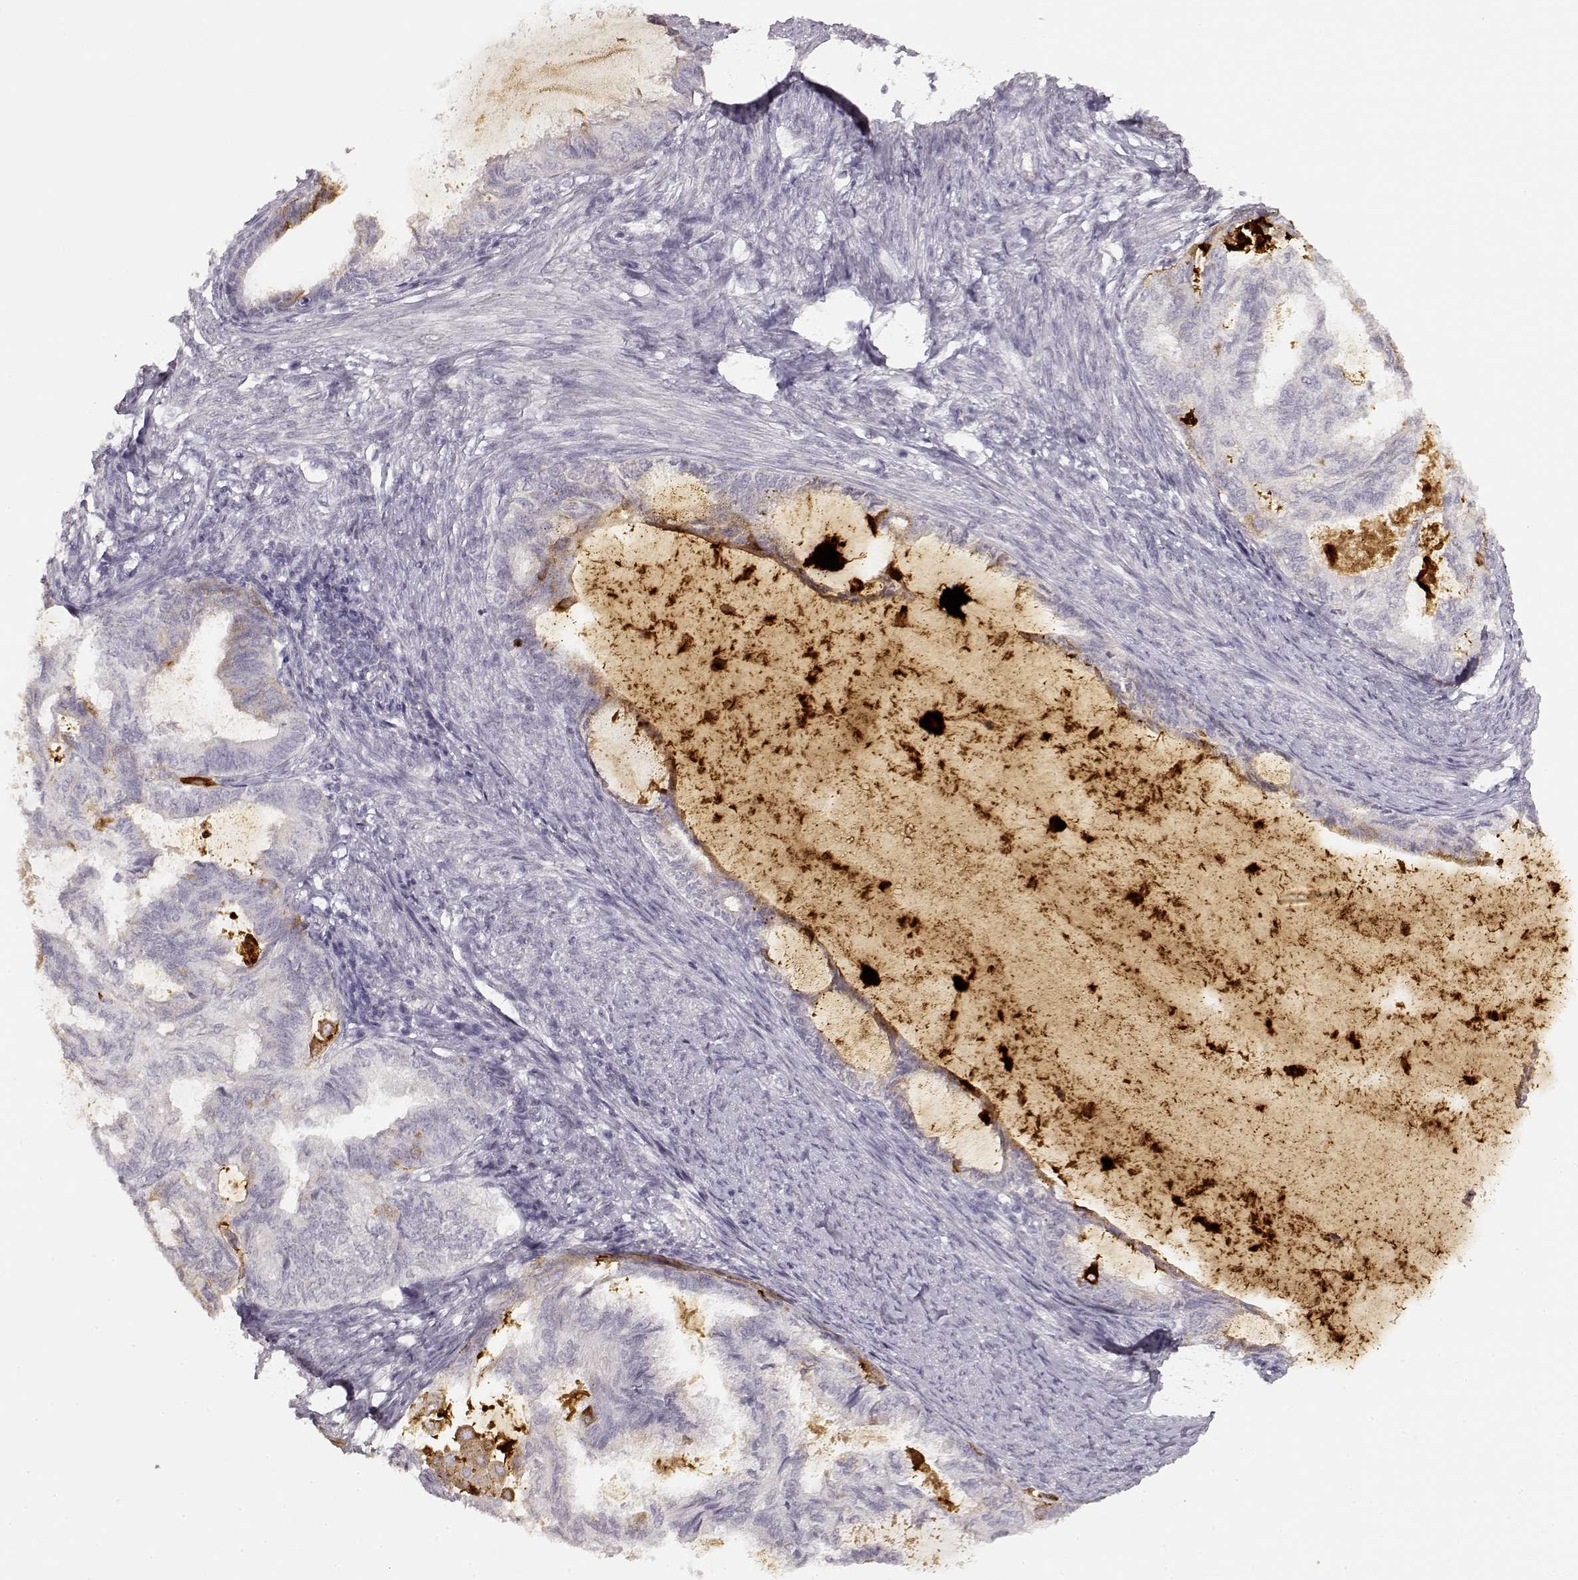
{"staining": {"intensity": "negative", "quantity": "none", "location": "none"}, "tissue": "endometrial cancer", "cell_type": "Tumor cells", "image_type": "cancer", "snomed": [{"axis": "morphology", "description": "Adenocarcinoma, NOS"}, {"axis": "topography", "description": "Endometrium"}], "caption": "Tumor cells are negative for protein expression in human endometrial cancer. Nuclei are stained in blue.", "gene": "LAMC2", "patient": {"sex": "female", "age": 86}}